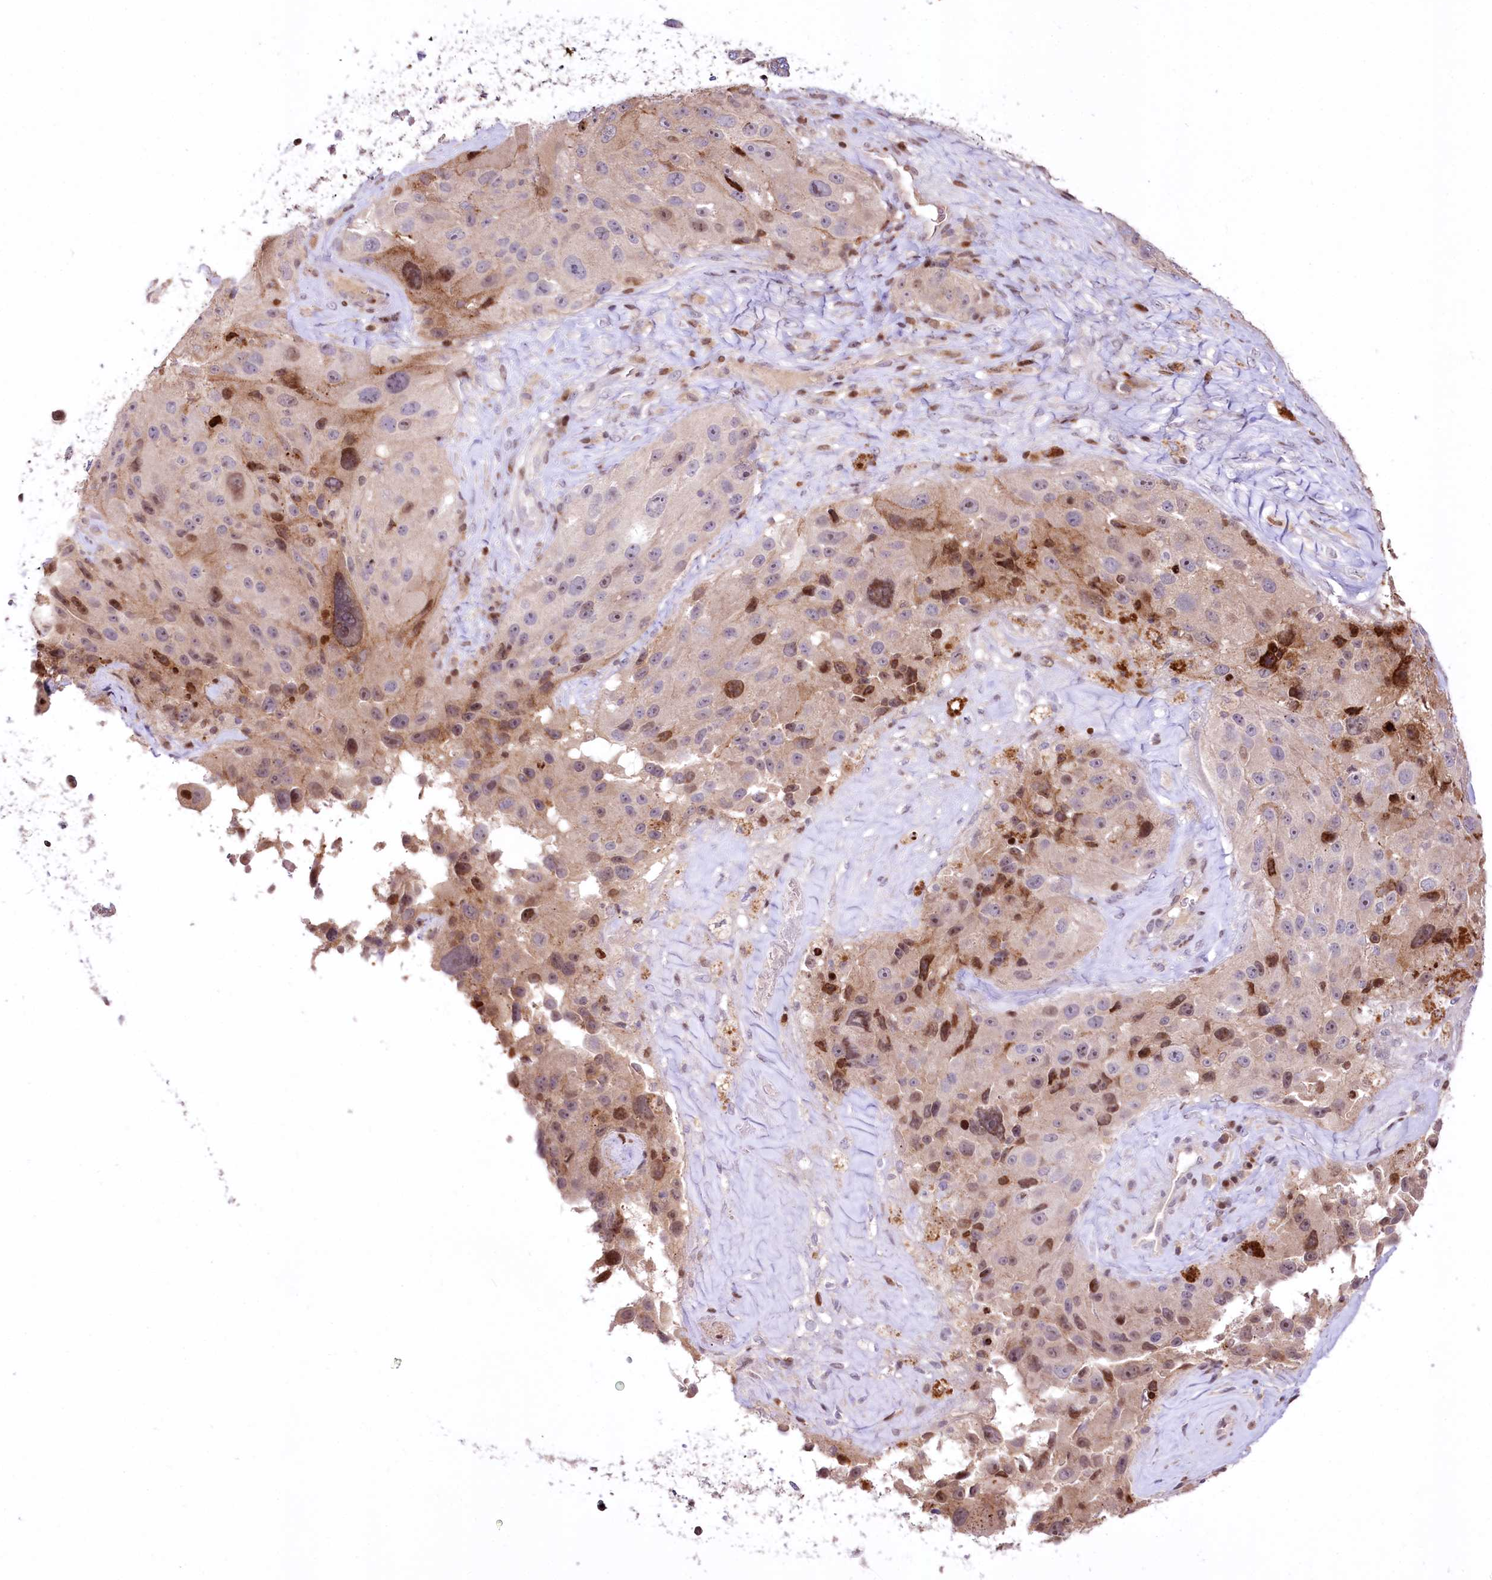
{"staining": {"intensity": "moderate", "quantity": "<25%", "location": "cytoplasmic/membranous,nuclear"}, "tissue": "melanoma", "cell_type": "Tumor cells", "image_type": "cancer", "snomed": [{"axis": "morphology", "description": "Malignant melanoma, Metastatic site"}, {"axis": "topography", "description": "Lymph node"}], "caption": "This image shows malignant melanoma (metastatic site) stained with immunohistochemistry to label a protein in brown. The cytoplasmic/membranous and nuclear of tumor cells show moderate positivity for the protein. Nuclei are counter-stained blue.", "gene": "ZFYVE27", "patient": {"sex": "male", "age": 62}}